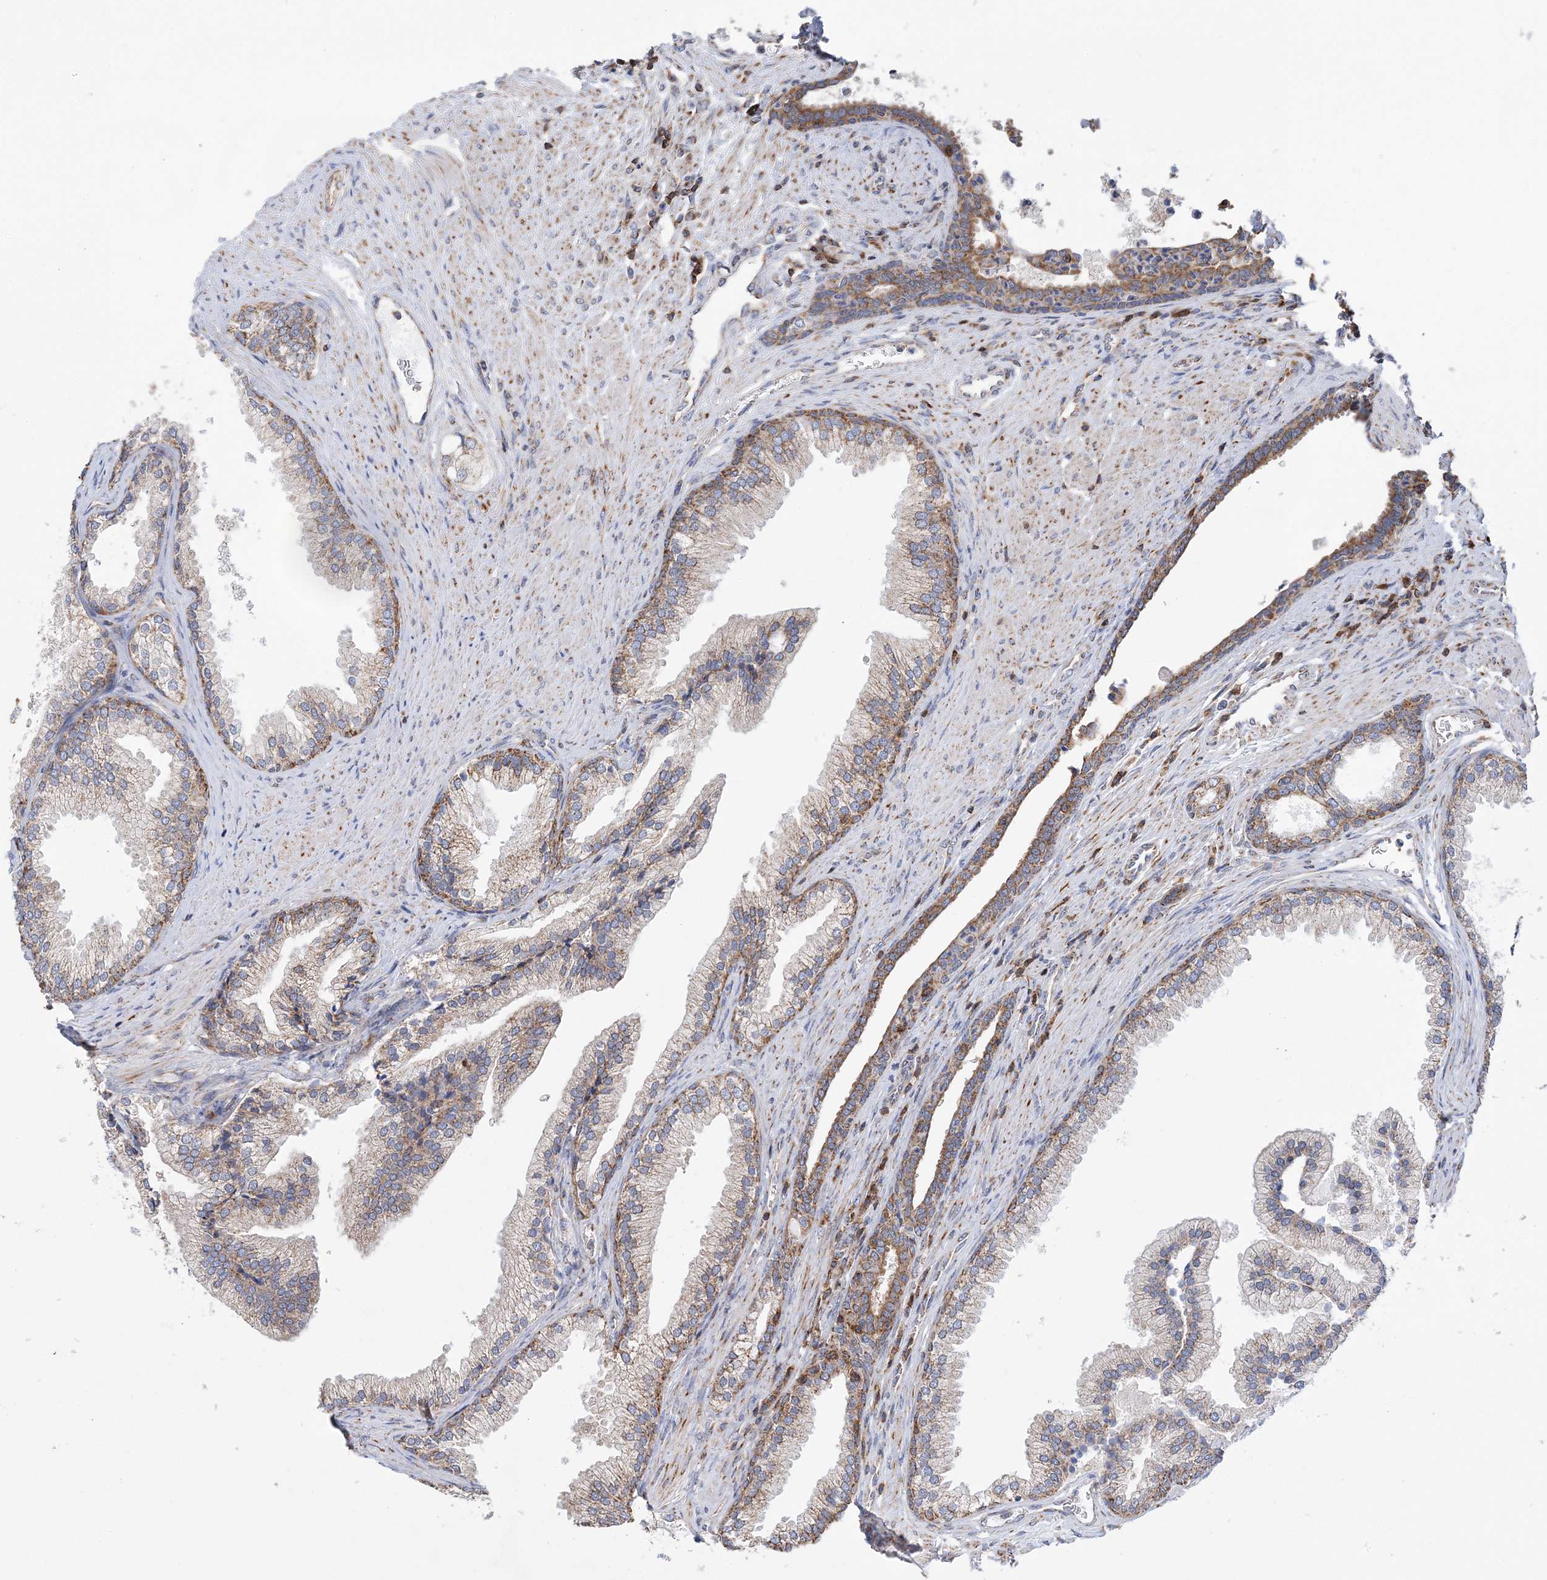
{"staining": {"intensity": "moderate", "quantity": "25%-75%", "location": "cytoplasmic/membranous"}, "tissue": "prostate", "cell_type": "Glandular cells", "image_type": "normal", "snomed": [{"axis": "morphology", "description": "Normal tissue, NOS"}, {"axis": "topography", "description": "Prostate"}], "caption": "A brown stain shows moderate cytoplasmic/membranous staining of a protein in glandular cells of normal prostate. Ihc stains the protein of interest in brown and the nuclei are stained blue.", "gene": "TTC32", "patient": {"sex": "male", "age": 76}}